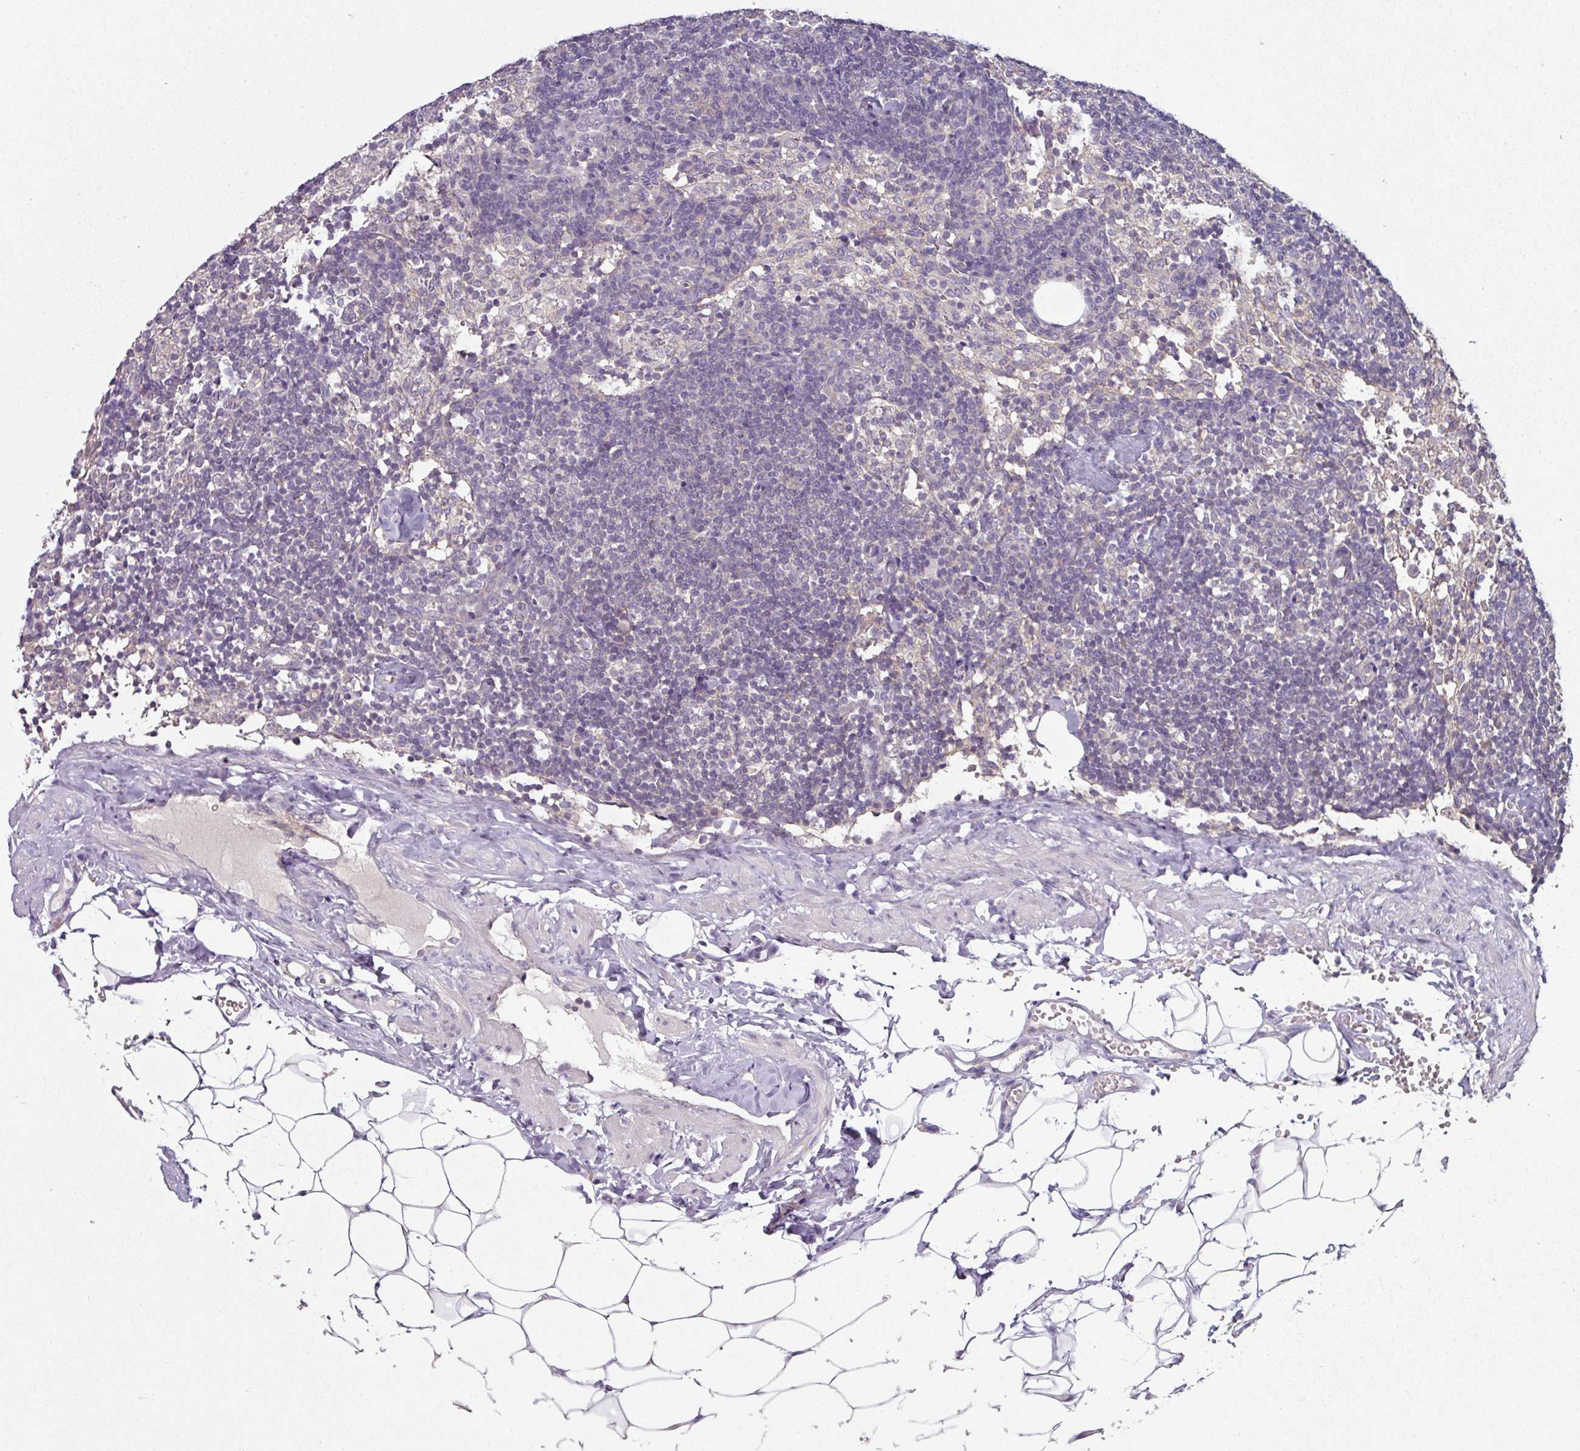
{"staining": {"intensity": "negative", "quantity": "none", "location": "none"}, "tissue": "lymph node", "cell_type": "Germinal center cells", "image_type": "normal", "snomed": [{"axis": "morphology", "description": "Normal tissue, NOS"}, {"axis": "topography", "description": "Lymph node"}], "caption": "This is a micrograph of immunohistochemistry staining of normal lymph node, which shows no positivity in germinal center cells. The staining is performed using DAB (3,3'-diaminobenzidine) brown chromogen with nuclei counter-stained in using hematoxylin.", "gene": "C19orf33", "patient": {"sex": "female", "age": 52}}